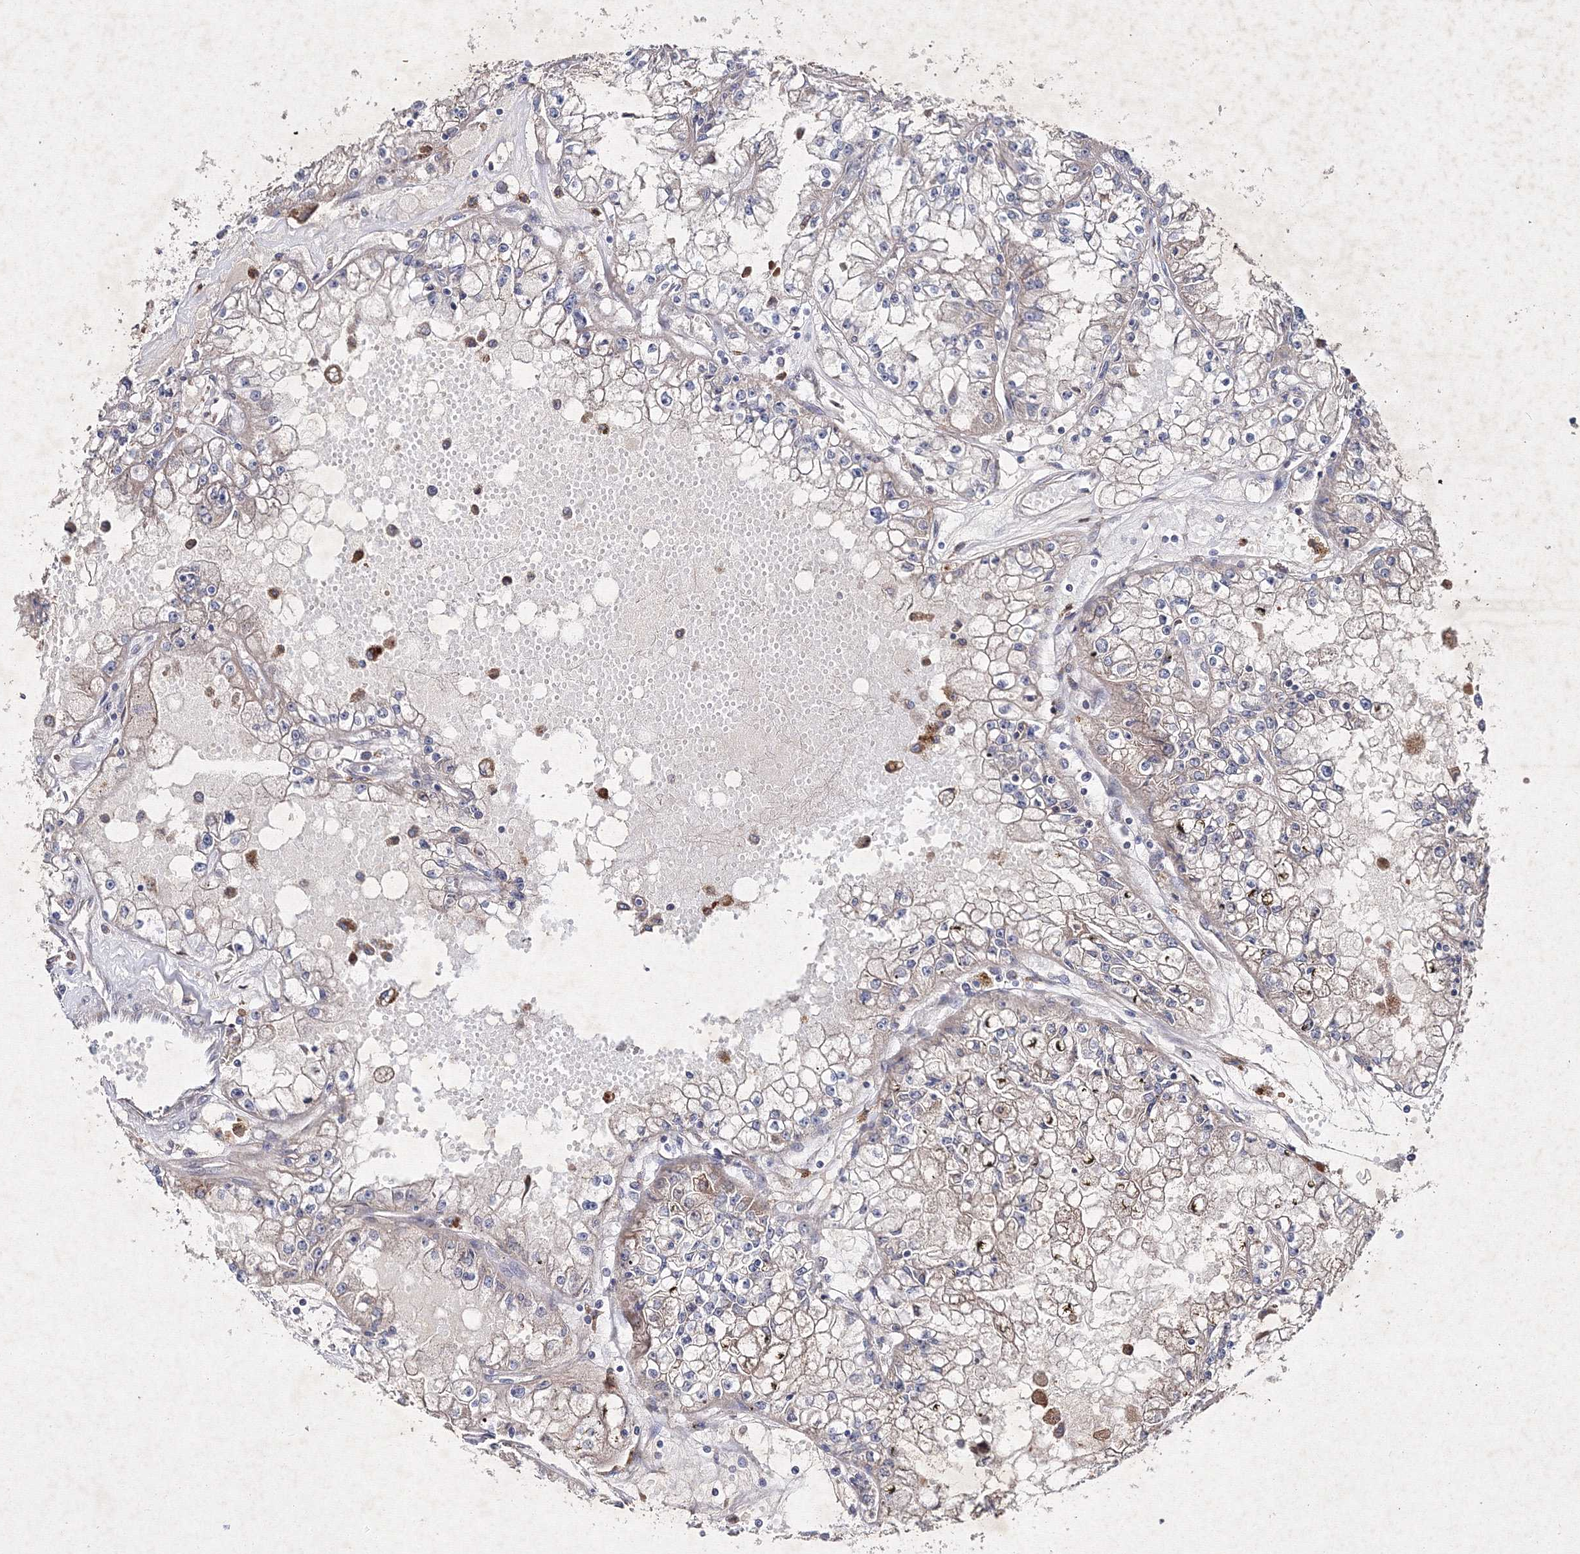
{"staining": {"intensity": "negative", "quantity": "none", "location": "none"}, "tissue": "renal cancer", "cell_type": "Tumor cells", "image_type": "cancer", "snomed": [{"axis": "morphology", "description": "Adenocarcinoma, NOS"}, {"axis": "topography", "description": "Kidney"}], "caption": "An IHC micrograph of renal cancer is shown. There is no staining in tumor cells of renal cancer.", "gene": "GFM1", "patient": {"sex": "male", "age": 56}}